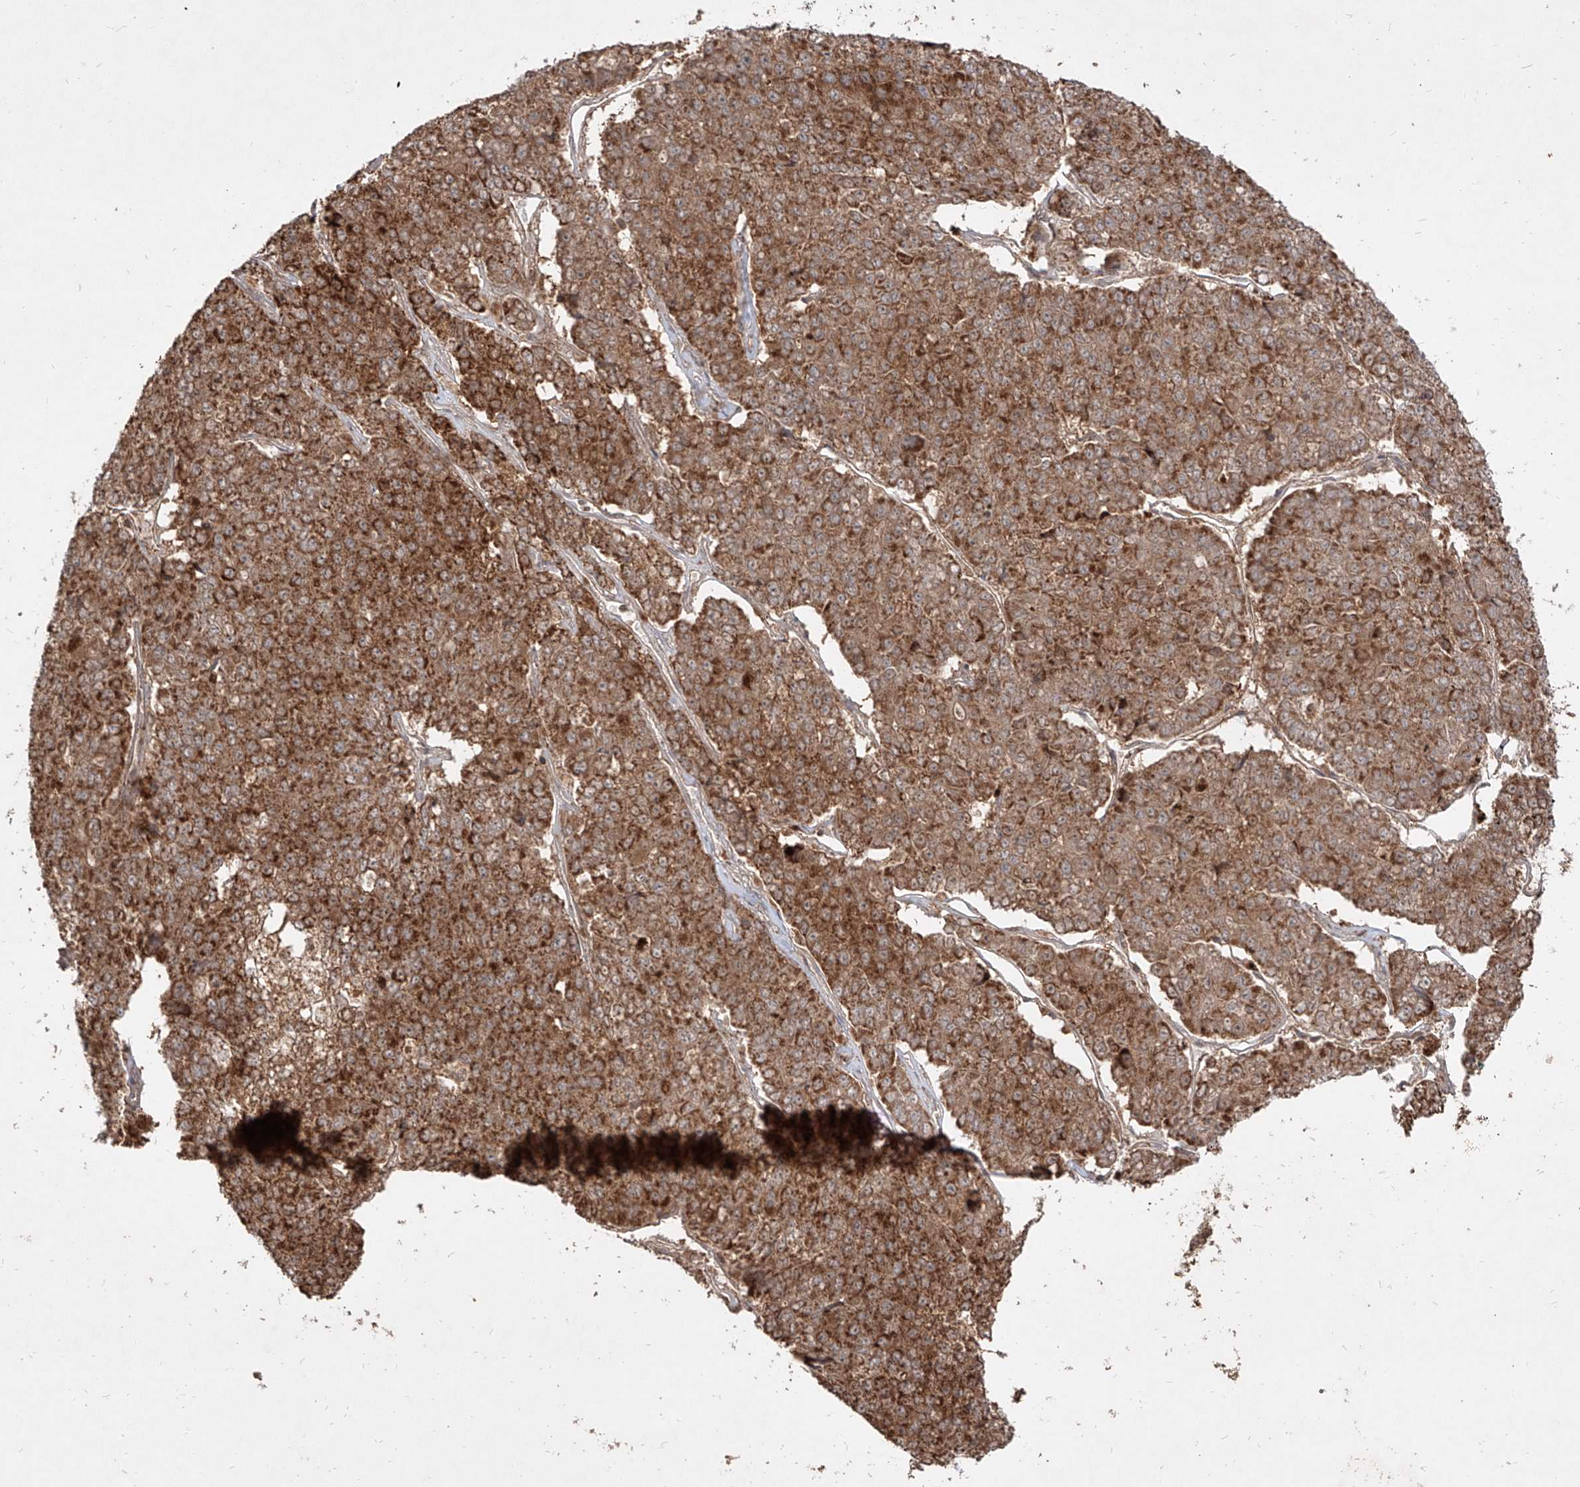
{"staining": {"intensity": "strong", "quantity": ">75%", "location": "cytoplasmic/membranous"}, "tissue": "pancreatic cancer", "cell_type": "Tumor cells", "image_type": "cancer", "snomed": [{"axis": "morphology", "description": "Adenocarcinoma, NOS"}, {"axis": "topography", "description": "Pancreas"}], "caption": "Pancreatic cancer (adenocarcinoma) stained with immunohistochemistry shows strong cytoplasmic/membranous positivity in about >75% of tumor cells. The staining was performed using DAB (3,3'-diaminobenzidine) to visualize the protein expression in brown, while the nuclei were stained in blue with hematoxylin (Magnification: 20x).", "gene": "AIM2", "patient": {"sex": "male", "age": 50}}